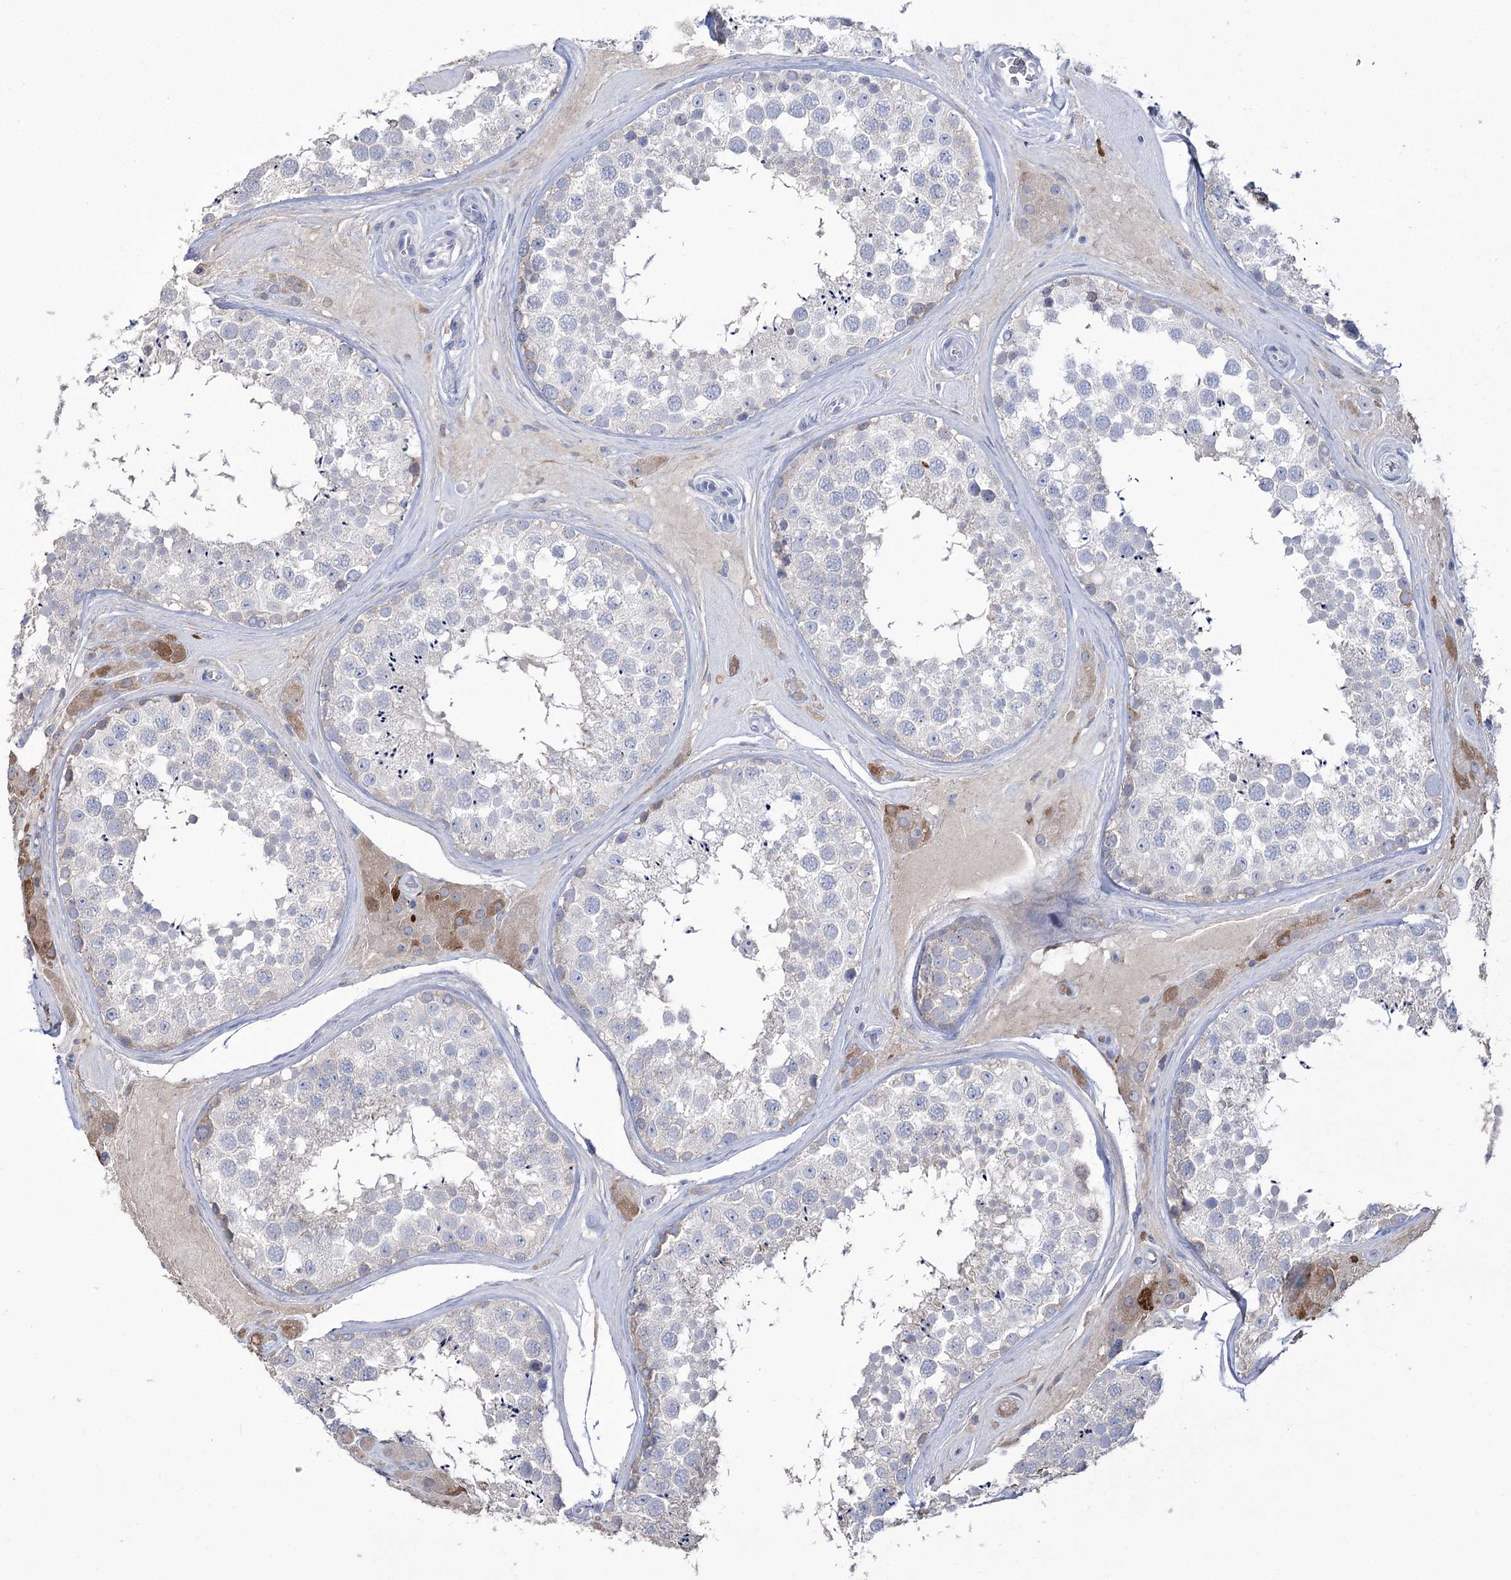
{"staining": {"intensity": "negative", "quantity": "none", "location": "none"}, "tissue": "testis", "cell_type": "Cells in seminiferous ducts", "image_type": "normal", "snomed": [{"axis": "morphology", "description": "Normal tissue, NOS"}, {"axis": "topography", "description": "Testis"}], "caption": "IHC histopathology image of unremarkable testis stained for a protein (brown), which shows no expression in cells in seminiferous ducts. (DAB immunohistochemistry (IHC) with hematoxylin counter stain).", "gene": "ZNF622", "patient": {"sex": "male", "age": 46}}